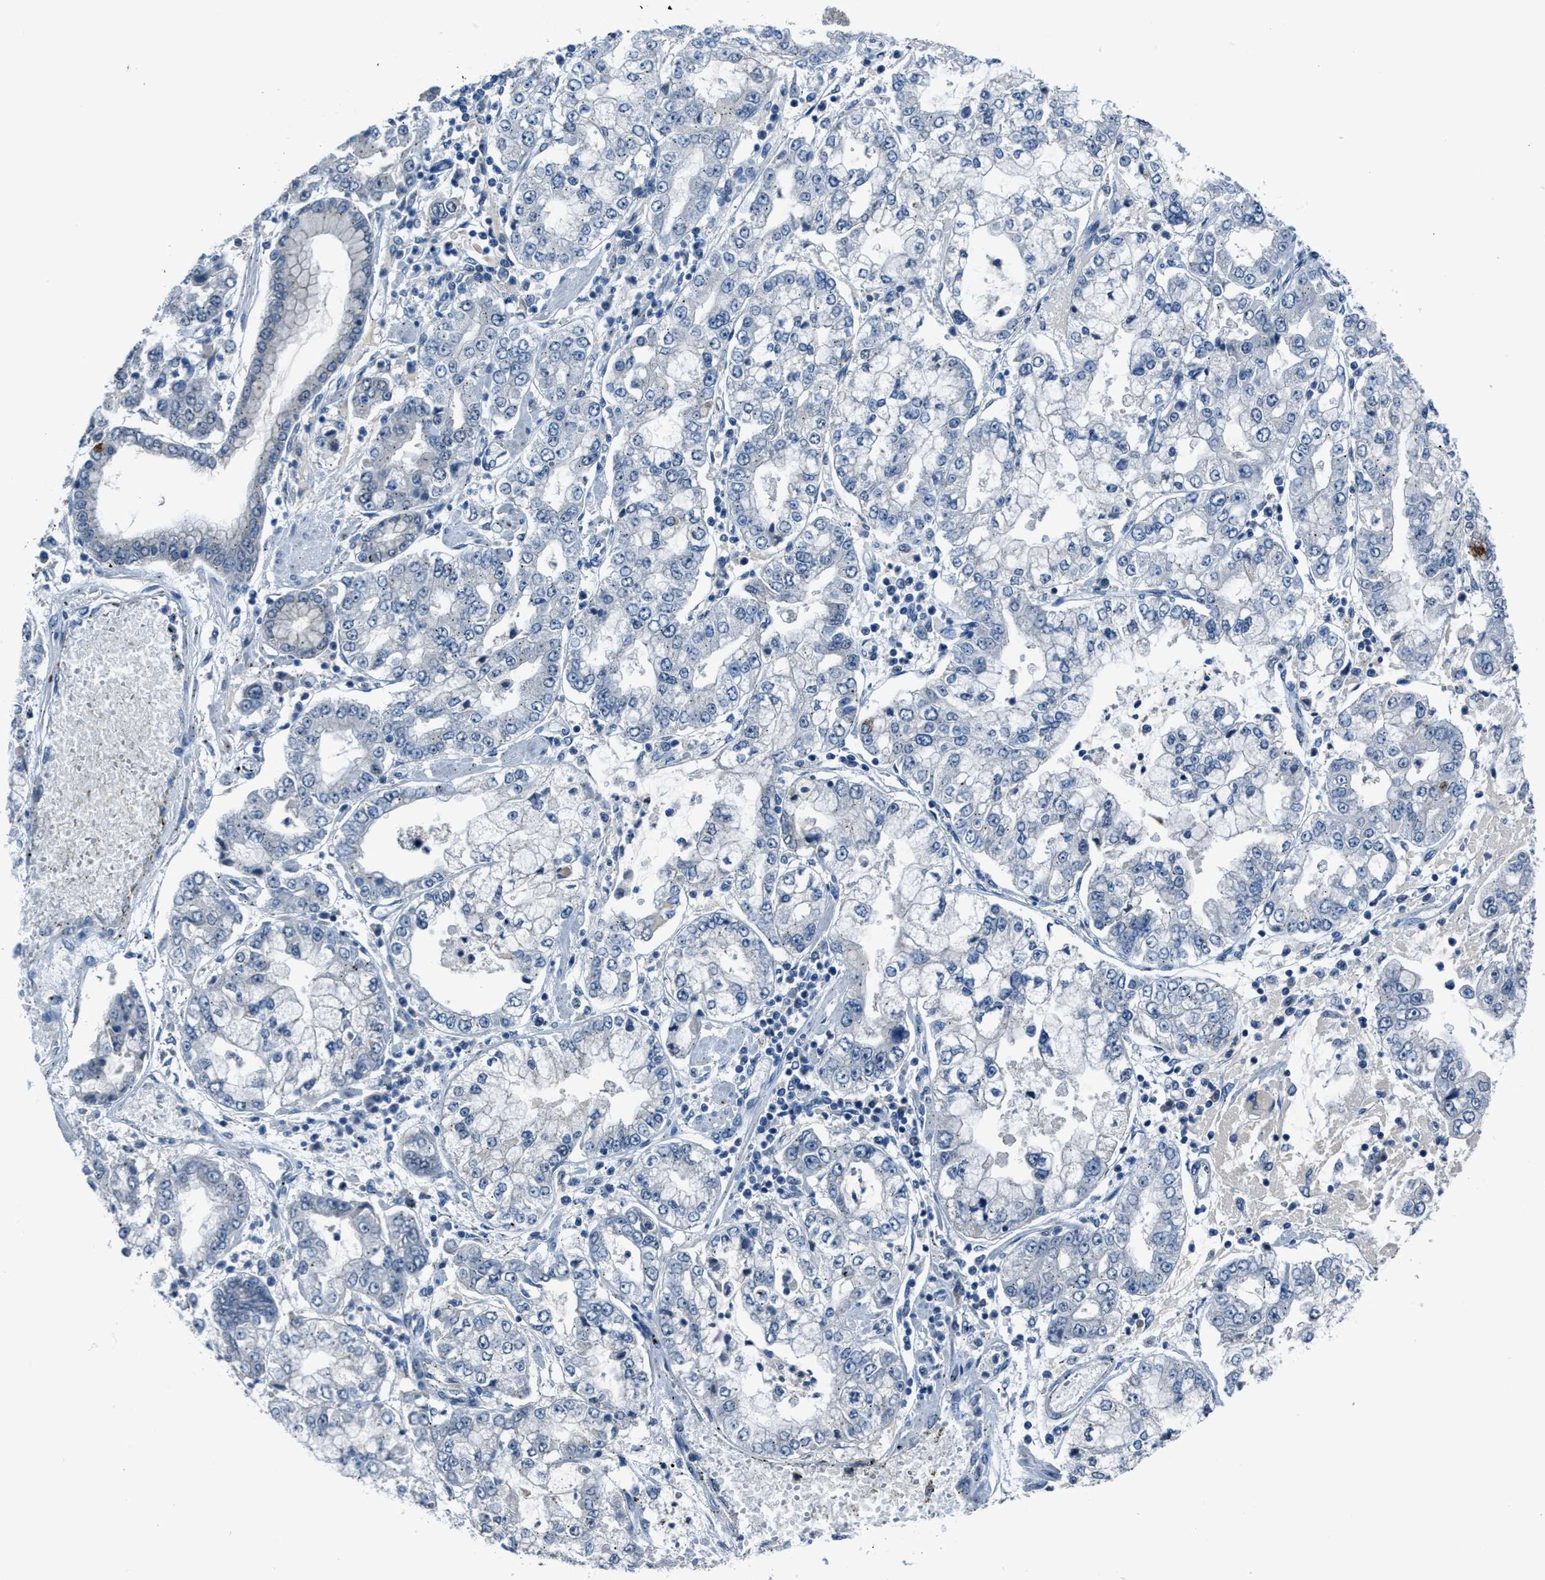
{"staining": {"intensity": "negative", "quantity": "none", "location": "none"}, "tissue": "stomach cancer", "cell_type": "Tumor cells", "image_type": "cancer", "snomed": [{"axis": "morphology", "description": "Adenocarcinoma, NOS"}, {"axis": "topography", "description": "Stomach"}], "caption": "High power microscopy photomicrograph of an immunohistochemistry photomicrograph of stomach adenocarcinoma, revealing no significant positivity in tumor cells.", "gene": "DUSP19", "patient": {"sex": "male", "age": 76}}